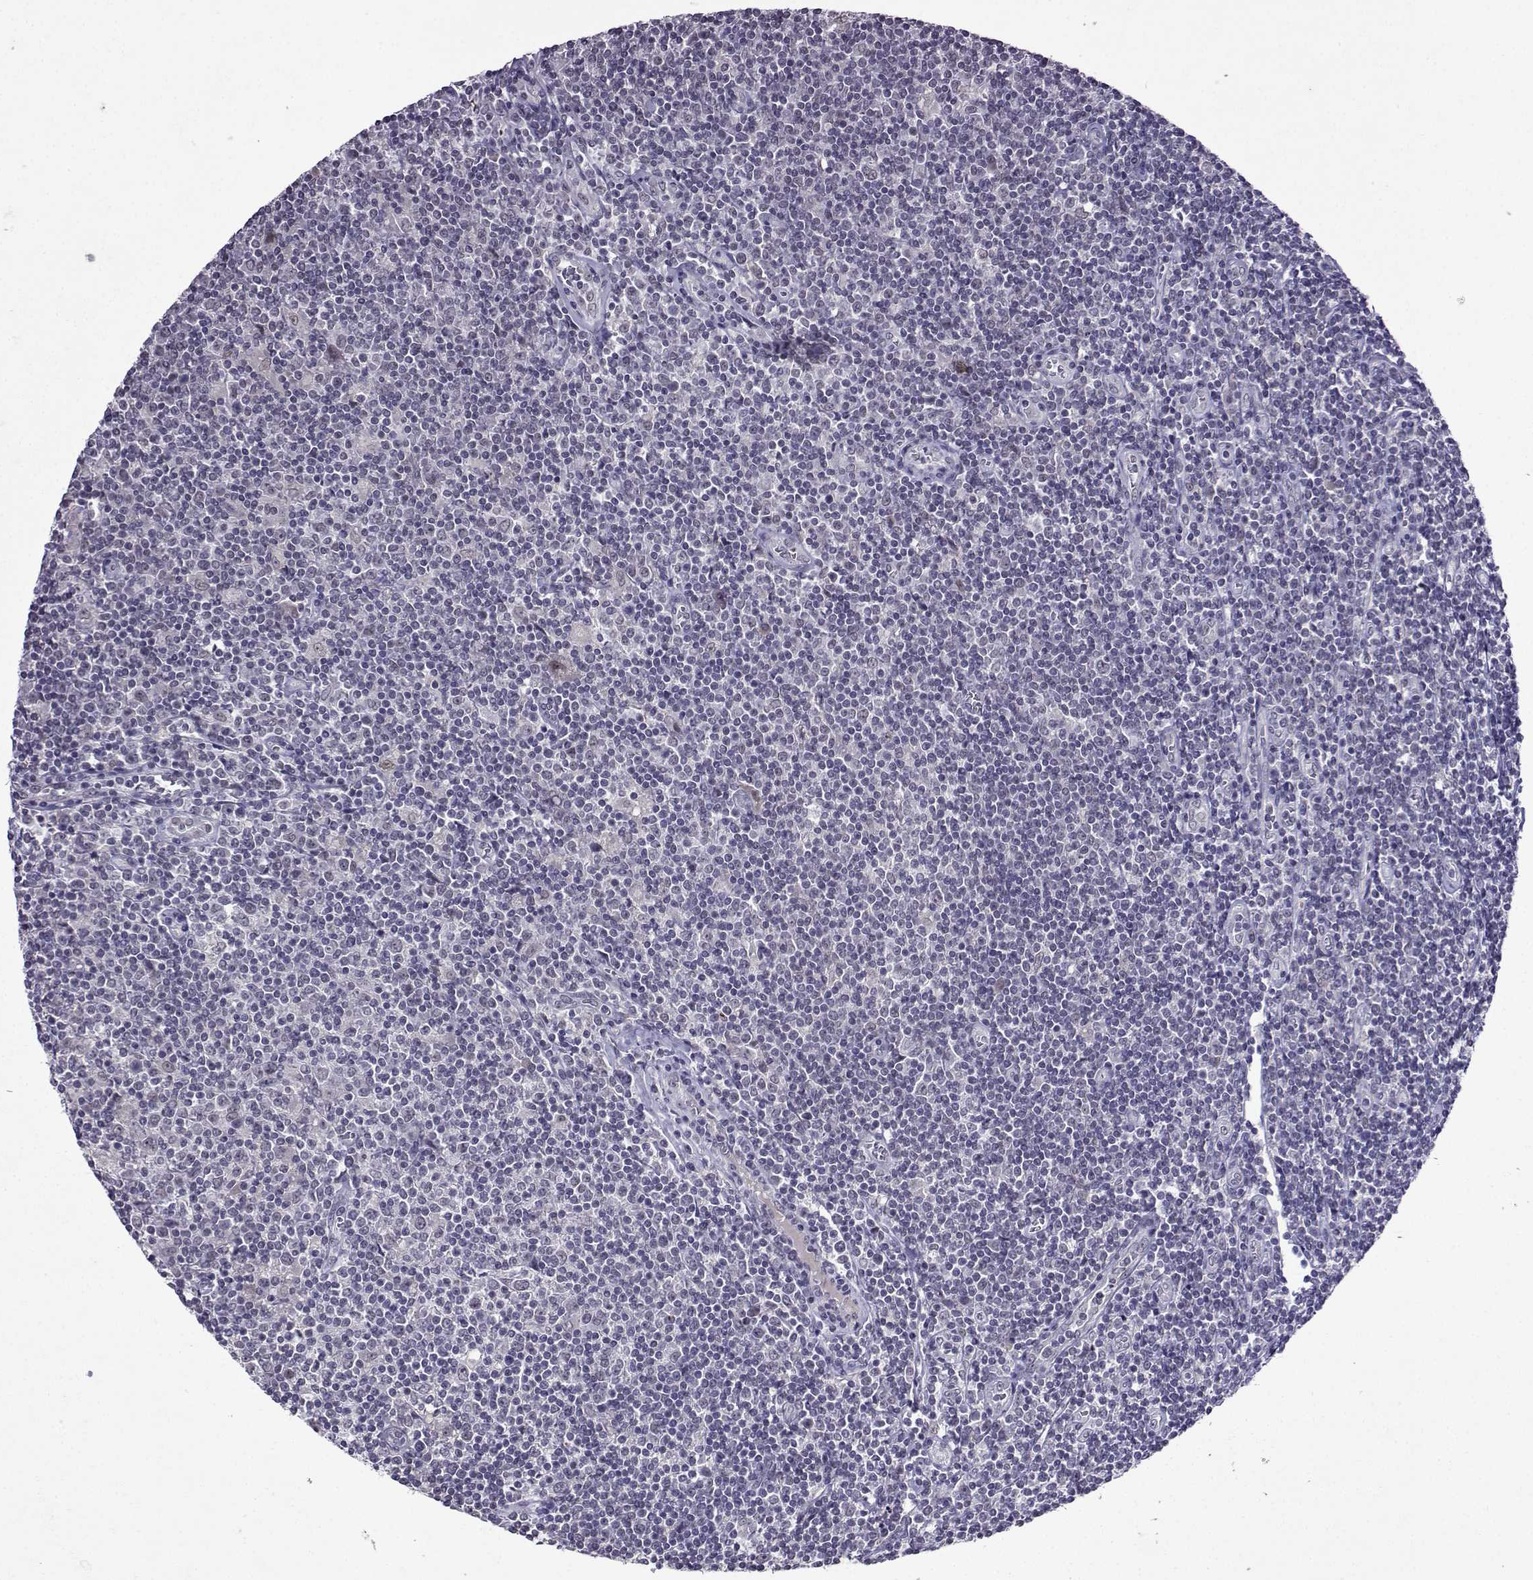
{"staining": {"intensity": "negative", "quantity": "none", "location": "none"}, "tissue": "lymphoma", "cell_type": "Tumor cells", "image_type": "cancer", "snomed": [{"axis": "morphology", "description": "Hodgkin's disease, NOS"}, {"axis": "topography", "description": "Lymph node"}], "caption": "Tumor cells are negative for protein expression in human Hodgkin's disease.", "gene": "CCL28", "patient": {"sex": "male", "age": 40}}